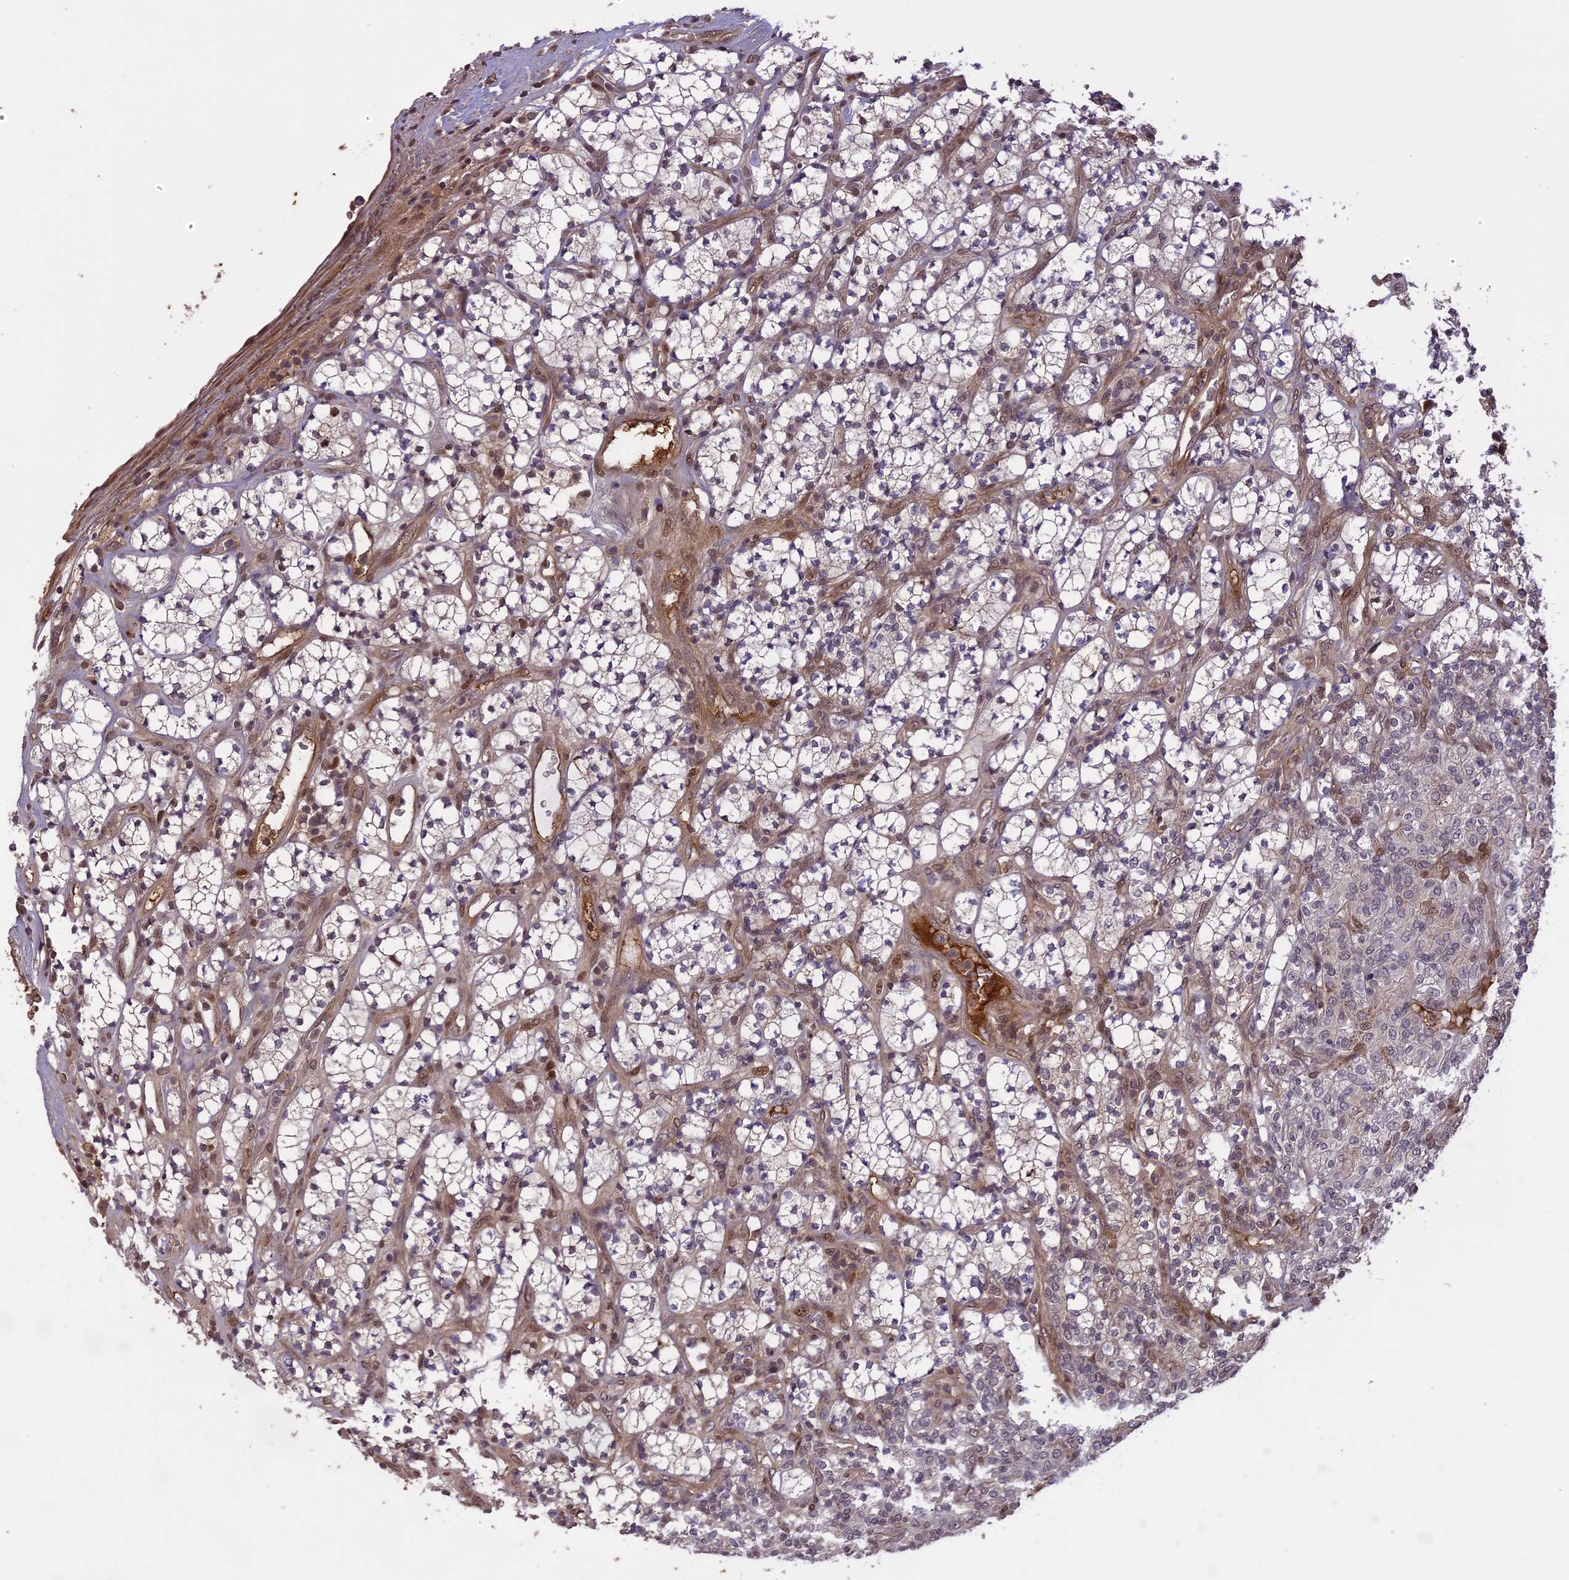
{"staining": {"intensity": "moderate", "quantity": "<25%", "location": "cytoplasmic/membranous,nuclear"}, "tissue": "renal cancer", "cell_type": "Tumor cells", "image_type": "cancer", "snomed": [{"axis": "morphology", "description": "Adenocarcinoma, NOS"}, {"axis": "topography", "description": "Kidney"}], "caption": "Human renal cancer stained for a protein (brown) demonstrates moderate cytoplasmic/membranous and nuclear positive positivity in about <25% of tumor cells.", "gene": "PRELID2", "patient": {"sex": "male", "age": 77}}